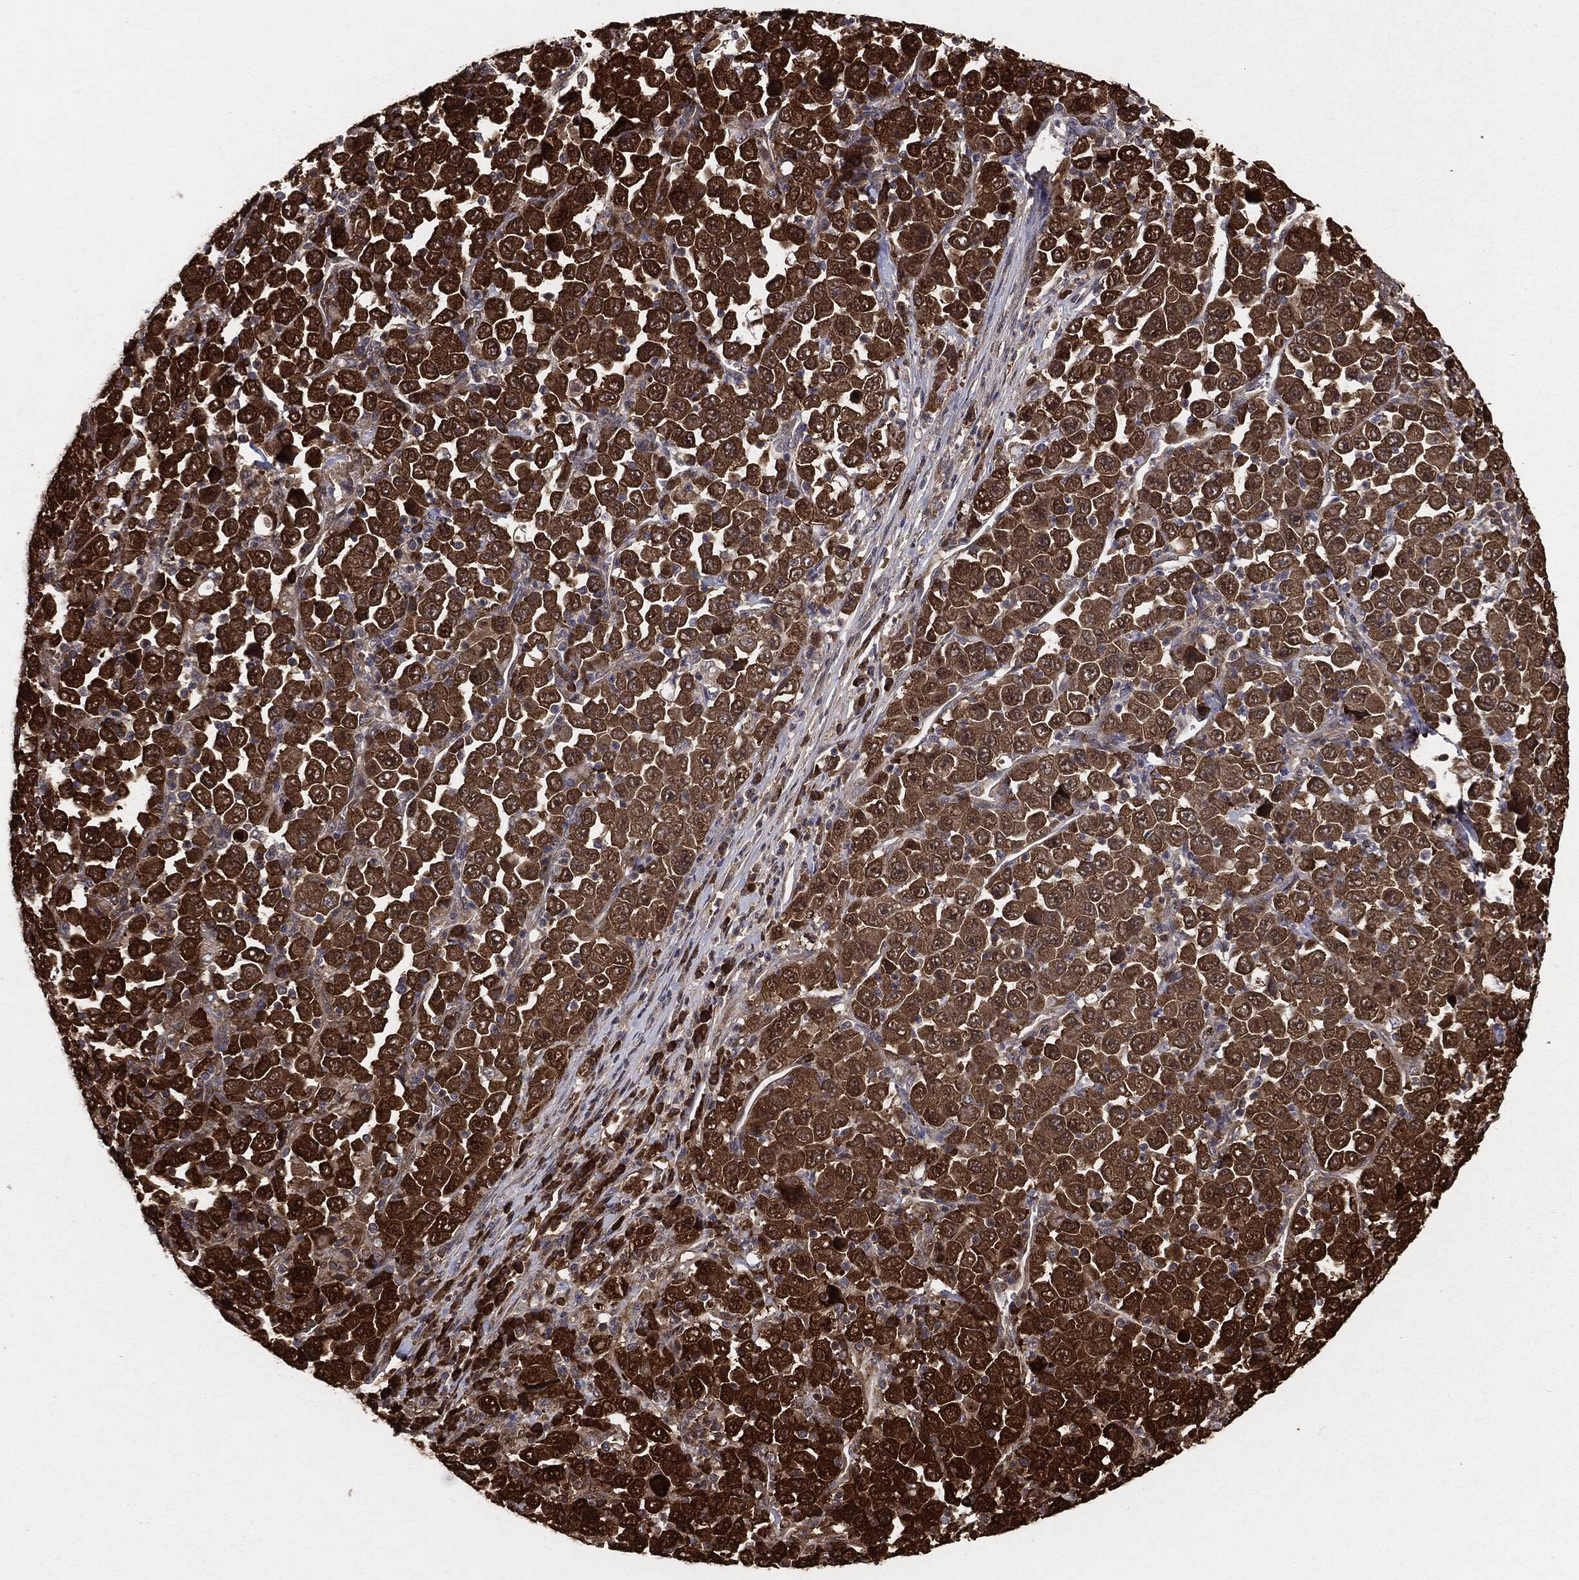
{"staining": {"intensity": "strong", "quantity": ">75%", "location": "cytoplasmic/membranous"}, "tissue": "stomach cancer", "cell_type": "Tumor cells", "image_type": "cancer", "snomed": [{"axis": "morphology", "description": "Normal tissue, NOS"}, {"axis": "morphology", "description": "Adenocarcinoma, NOS"}, {"axis": "topography", "description": "Stomach, upper"}, {"axis": "topography", "description": "Stomach"}], "caption": "Immunohistochemistry (IHC) histopathology image of stomach cancer stained for a protein (brown), which demonstrates high levels of strong cytoplasmic/membranous staining in about >75% of tumor cells.", "gene": "NME1", "patient": {"sex": "male", "age": 59}}